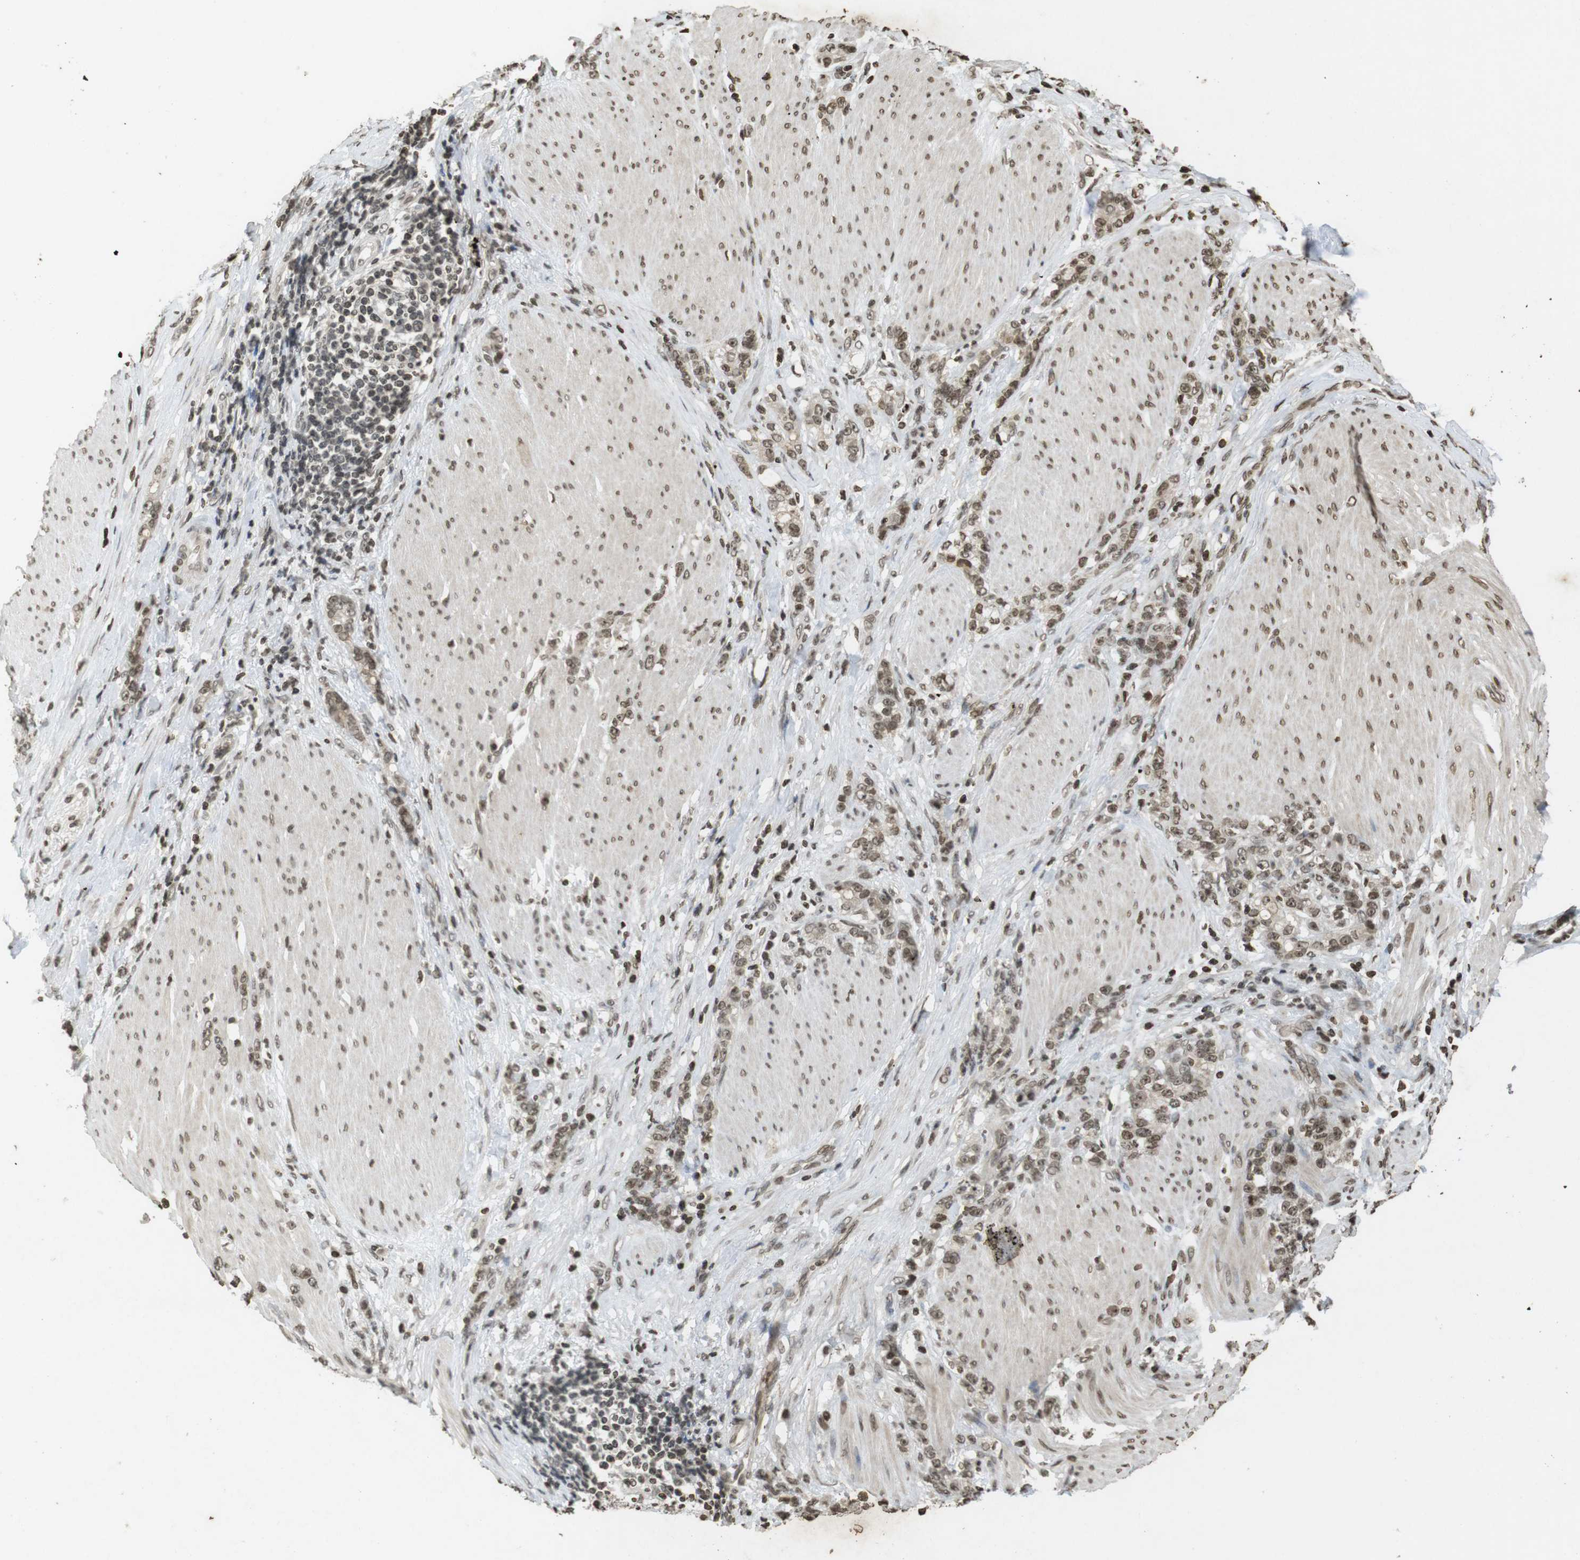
{"staining": {"intensity": "weak", "quantity": ">75%", "location": "cytoplasmic/membranous,nuclear"}, "tissue": "stomach cancer", "cell_type": "Tumor cells", "image_type": "cancer", "snomed": [{"axis": "morphology", "description": "Adenocarcinoma, NOS"}, {"axis": "topography", "description": "Stomach, lower"}], "caption": "IHC (DAB (3,3'-diaminobenzidine)) staining of human stomach adenocarcinoma shows weak cytoplasmic/membranous and nuclear protein expression in approximately >75% of tumor cells.", "gene": "FOXA3", "patient": {"sex": "male", "age": 88}}